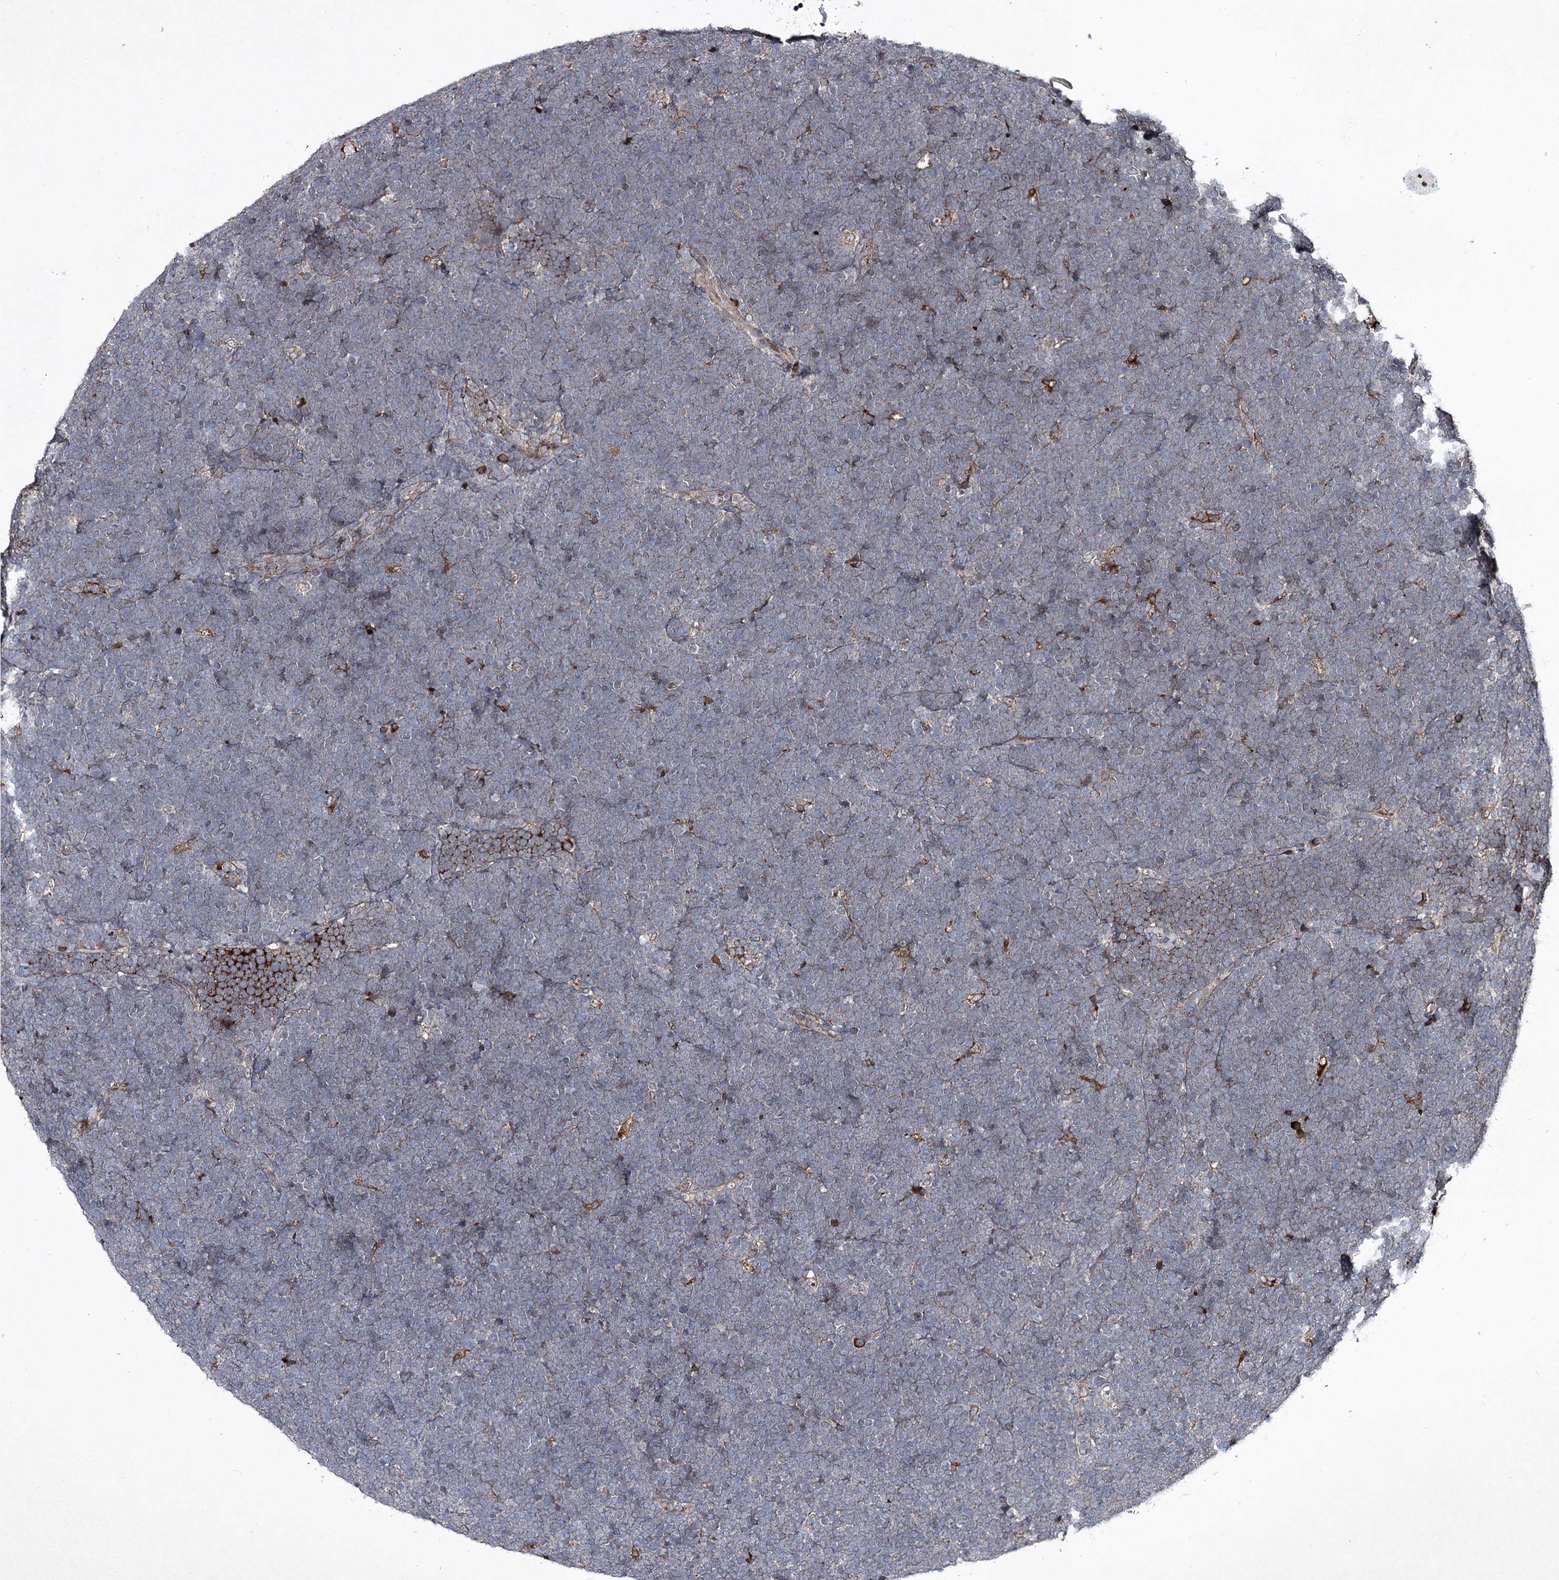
{"staining": {"intensity": "negative", "quantity": "none", "location": "none"}, "tissue": "lymphoma", "cell_type": "Tumor cells", "image_type": "cancer", "snomed": [{"axis": "morphology", "description": "Malignant lymphoma, non-Hodgkin's type, High grade"}, {"axis": "topography", "description": "Lymph node"}], "caption": "Image shows no protein expression in tumor cells of lymphoma tissue.", "gene": "ALG9", "patient": {"sex": "male", "age": 13}}